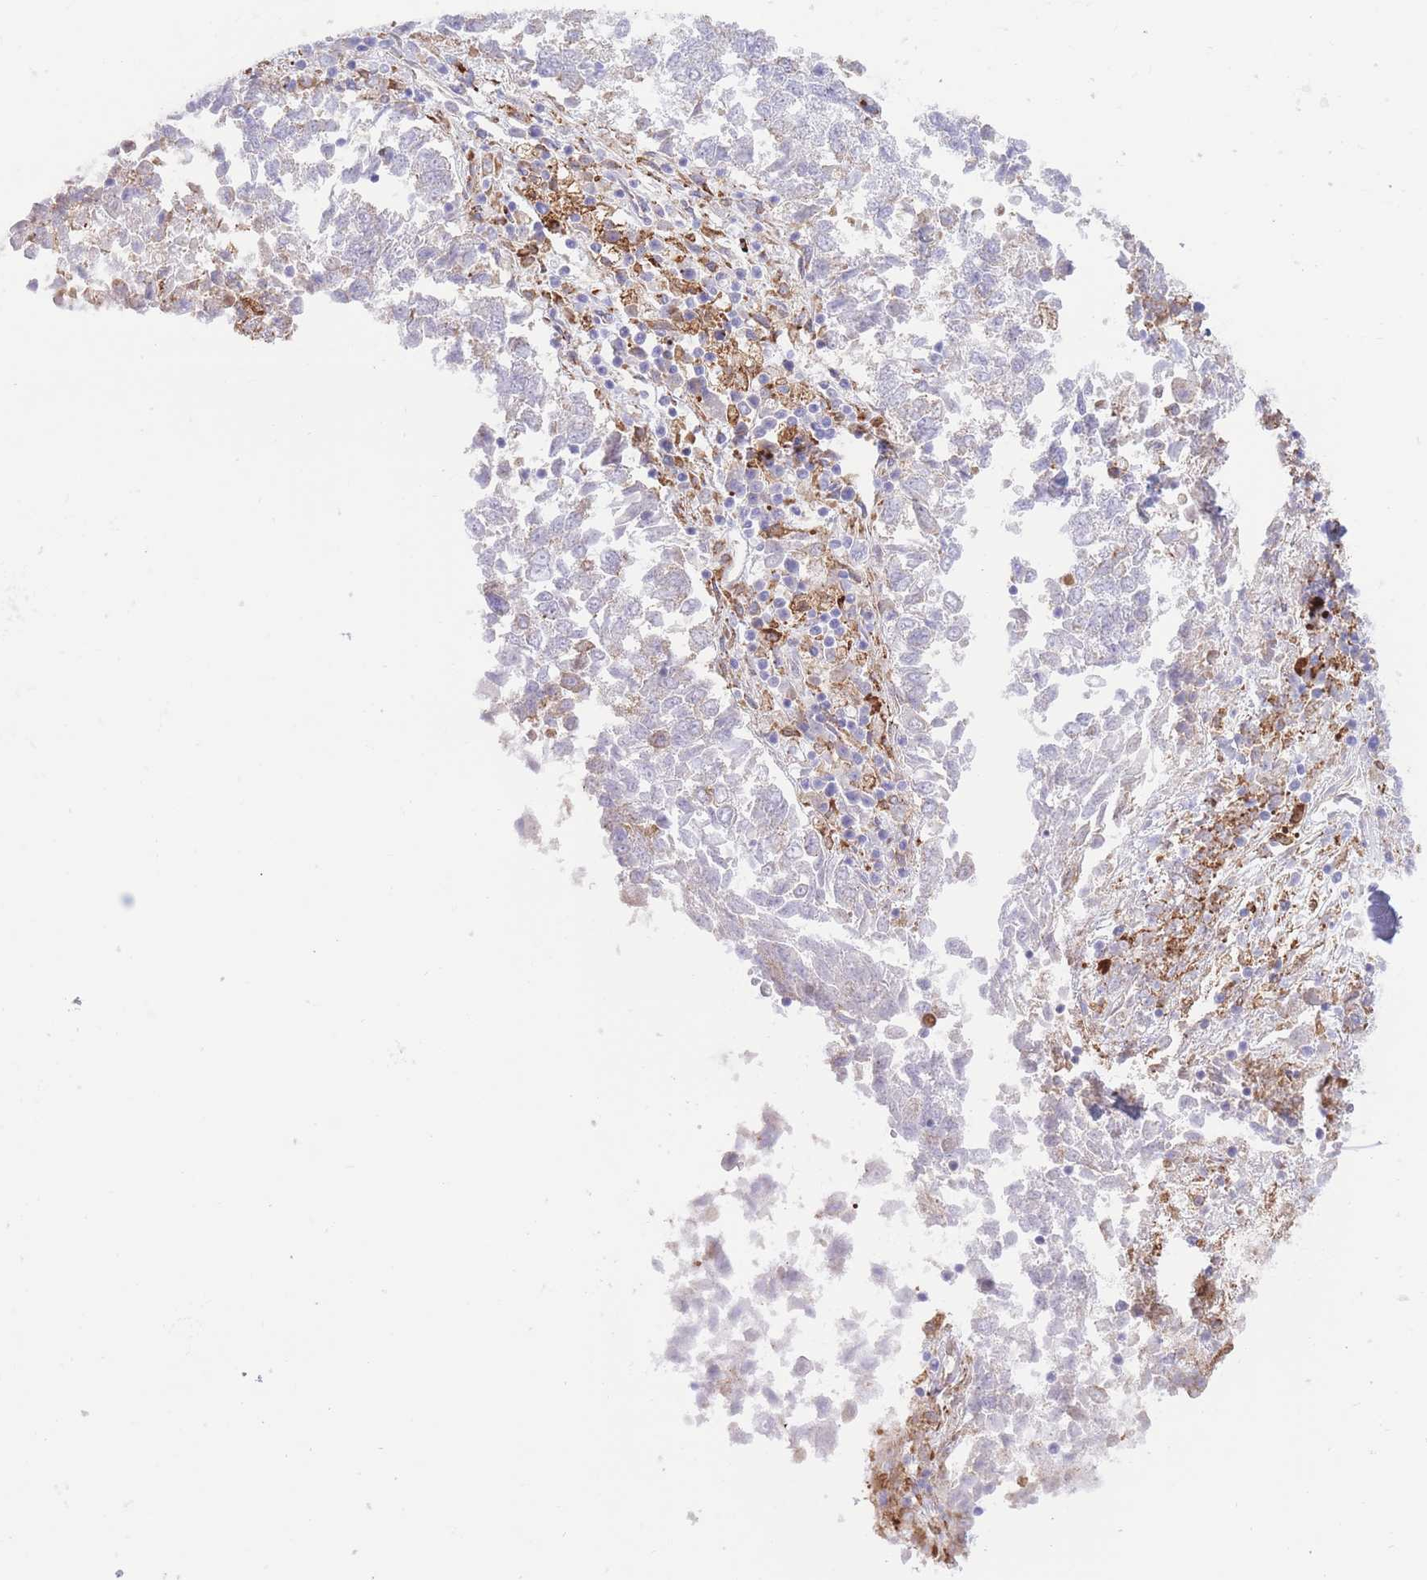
{"staining": {"intensity": "negative", "quantity": "none", "location": "none"}, "tissue": "lung cancer", "cell_type": "Tumor cells", "image_type": "cancer", "snomed": [{"axis": "morphology", "description": "Squamous cell carcinoma, NOS"}, {"axis": "topography", "description": "Lung"}], "caption": "A high-resolution image shows IHC staining of lung cancer (squamous cell carcinoma), which demonstrates no significant positivity in tumor cells.", "gene": "MYDGF", "patient": {"sex": "male", "age": 73}}